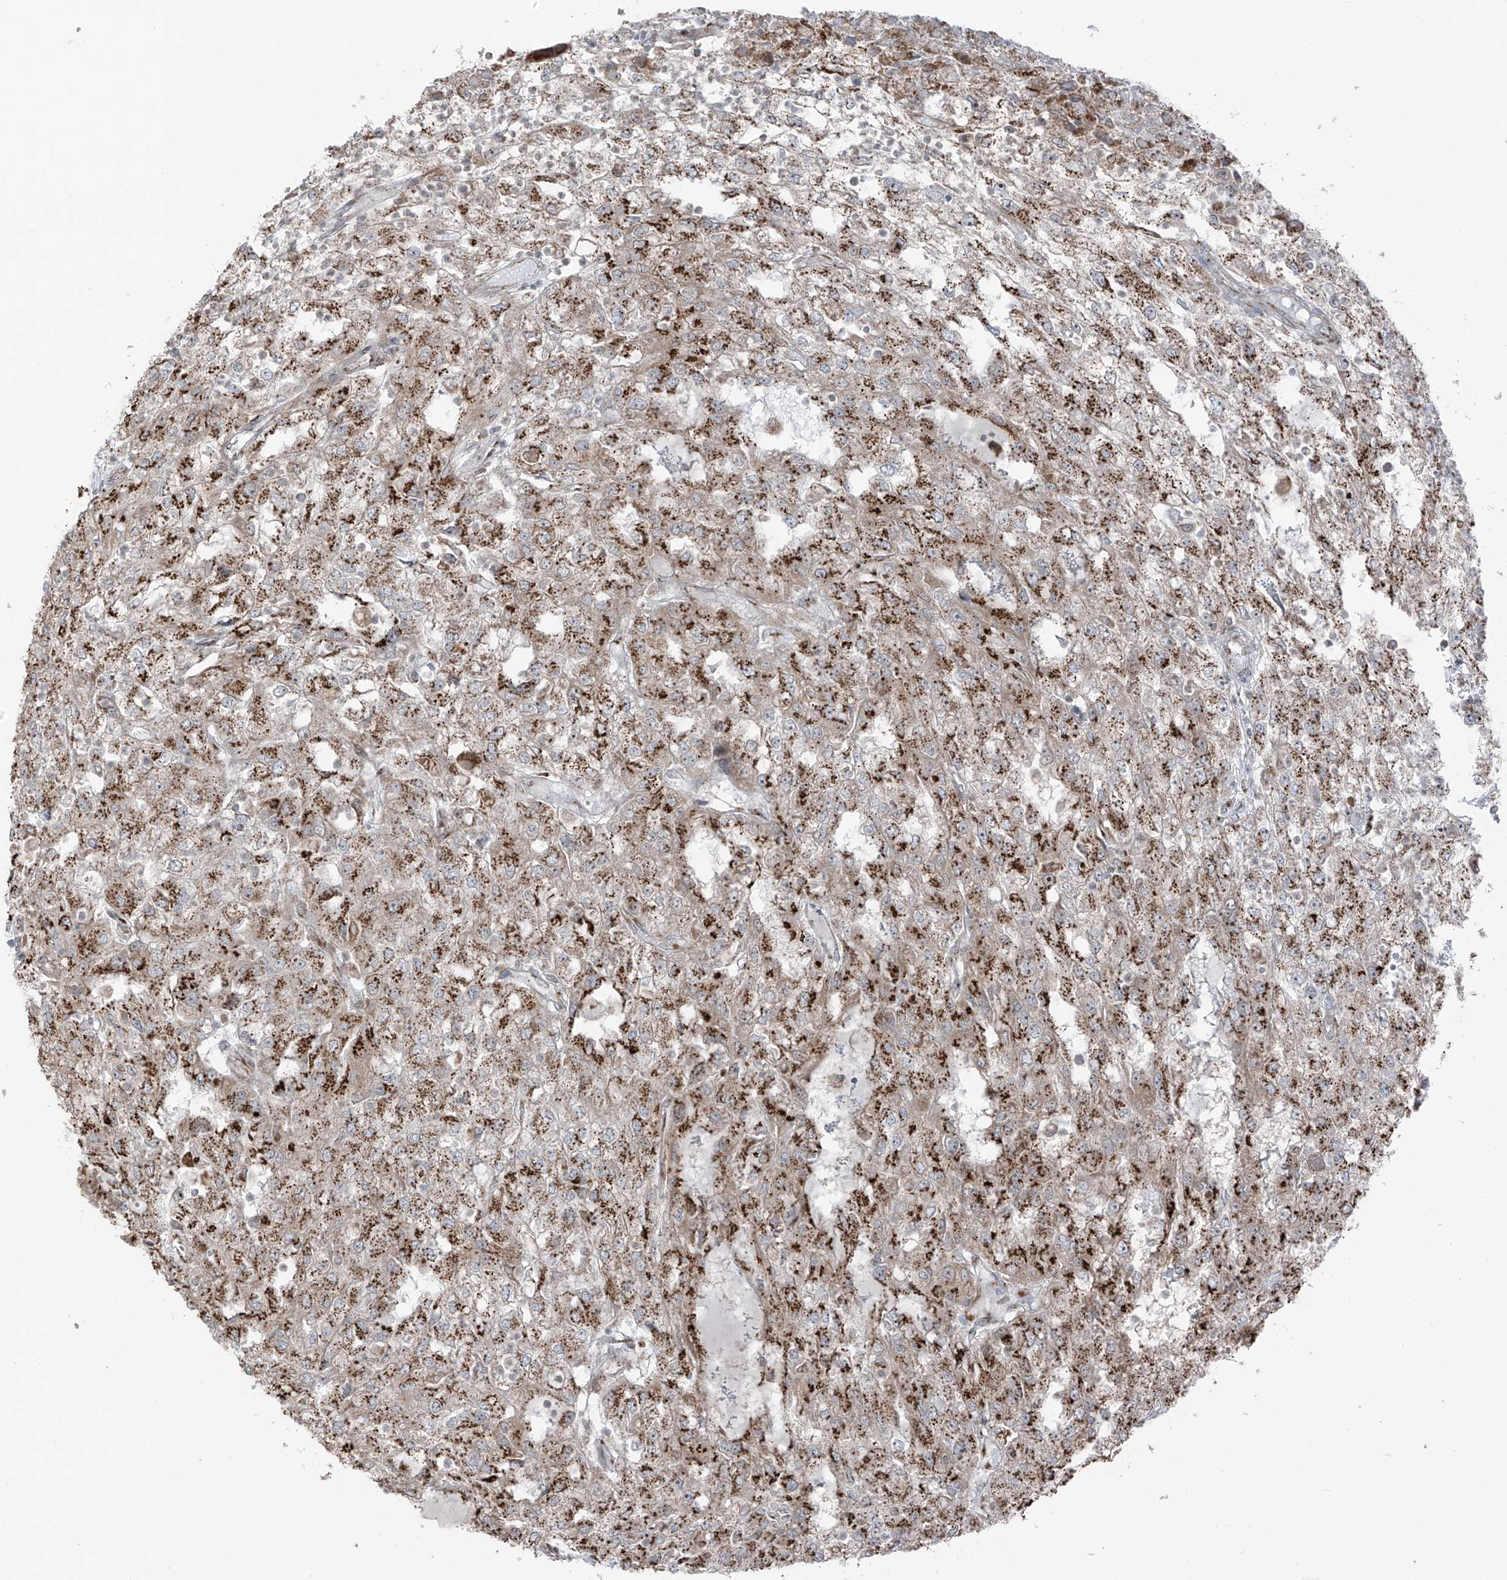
{"staining": {"intensity": "strong", "quantity": ">75%", "location": "cytoplasmic/membranous"}, "tissue": "renal cancer", "cell_type": "Tumor cells", "image_type": "cancer", "snomed": [{"axis": "morphology", "description": "Adenocarcinoma, NOS"}, {"axis": "topography", "description": "Kidney"}], "caption": "A photomicrograph of renal cancer (adenocarcinoma) stained for a protein exhibits strong cytoplasmic/membranous brown staining in tumor cells. Using DAB (3,3'-diaminobenzidine) (brown) and hematoxylin (blue) stains, captured at high magnification using brightfield microscopy.", "gene": "ERLEC1", "patient": {"sex": "female", "age": 54}}